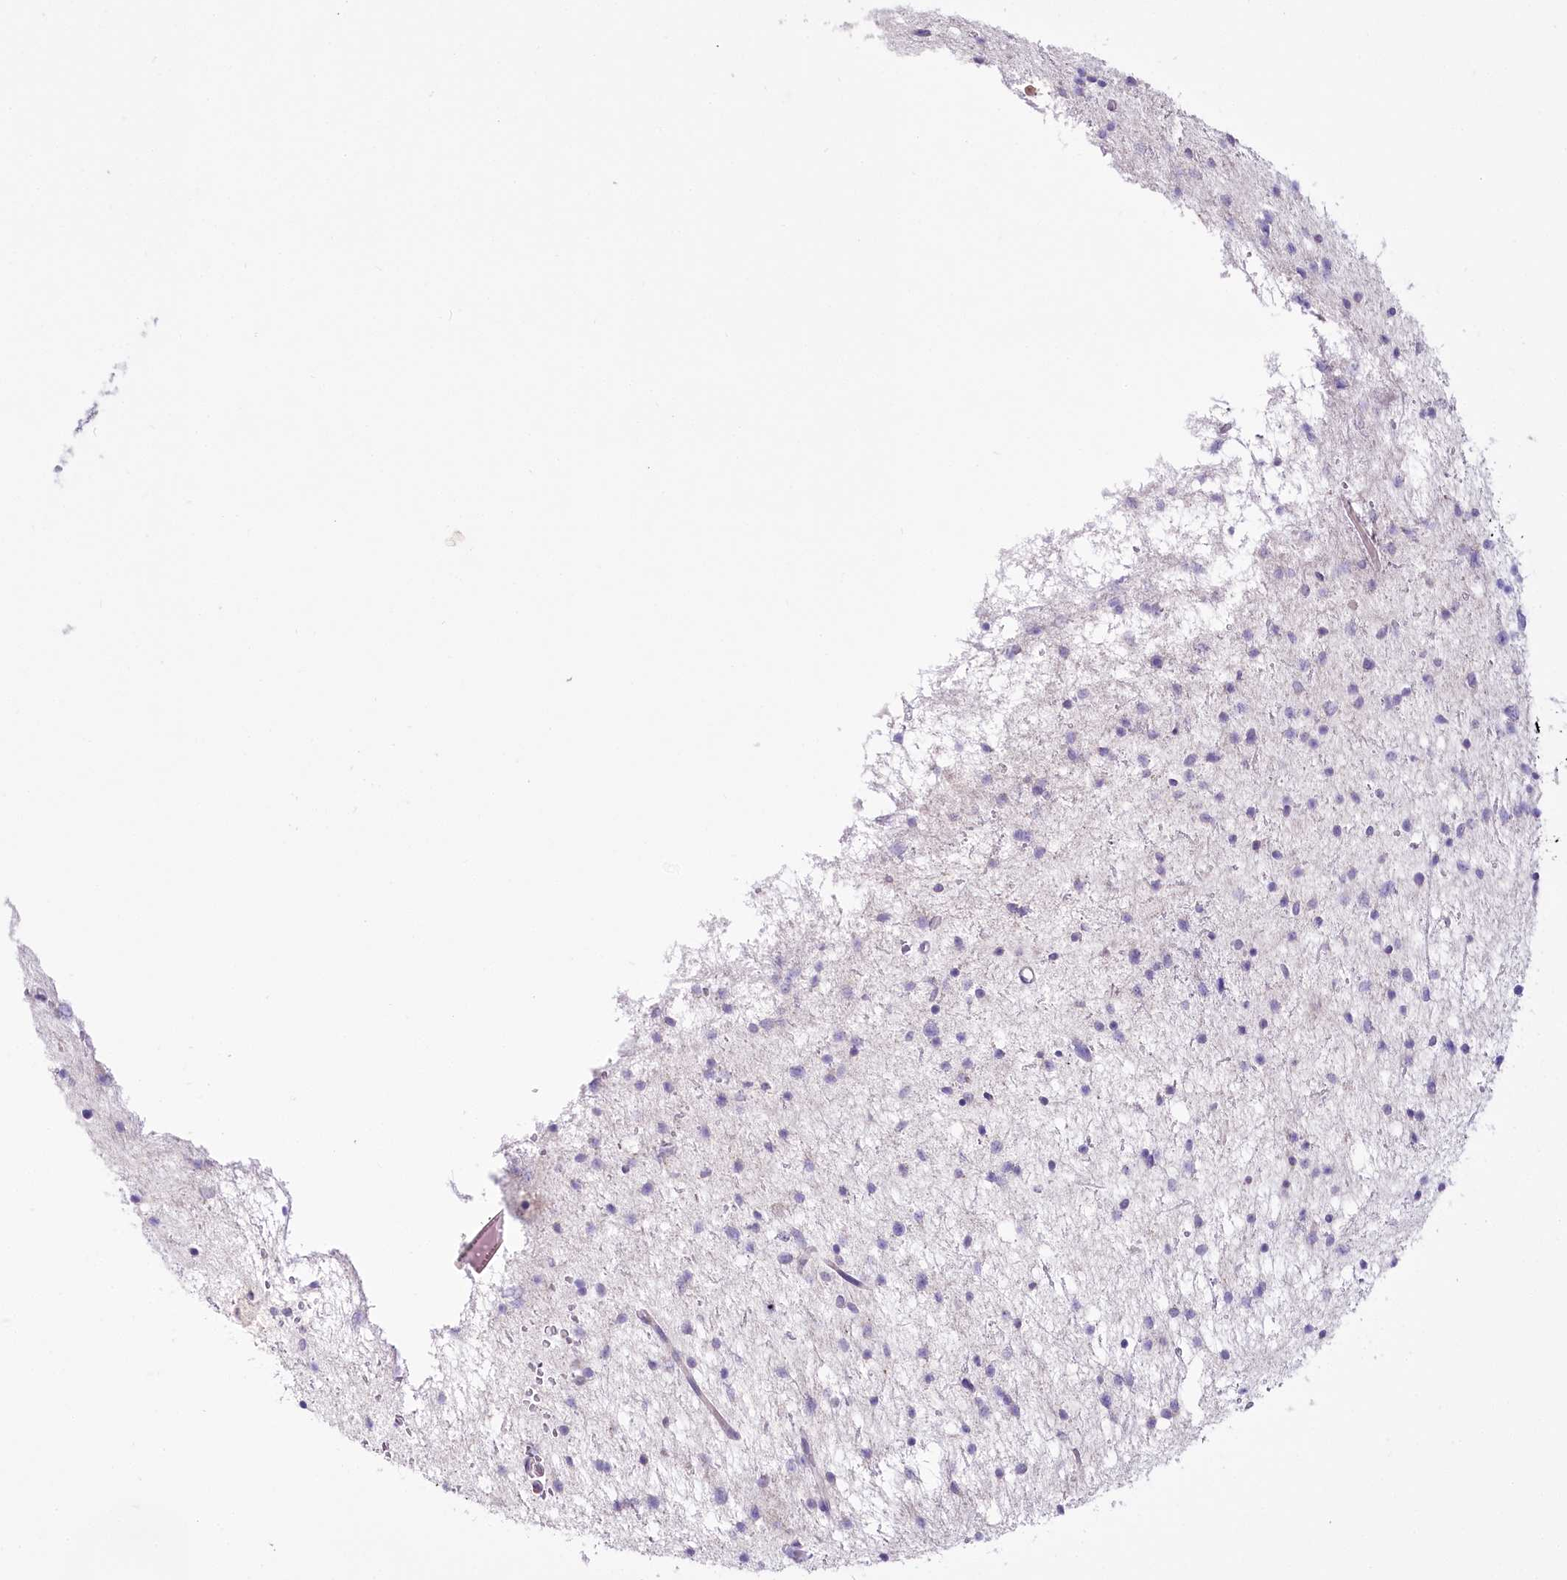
{"staining": {"intensity": "negative", "quantity": "none", "location": "none"}, "tissue": "glioma", "cell_type": "Tumor cells", "image_type": "cancer", "snomed": [{"axis": "morphology", "description": "Glioma, malignant, Low grade"}, {"axis": "topography", "description": "Brain"}], "caption": "Micrograph shows no significant protein expression in tumor cells of glioma.", "gene": "DPYD", "patient": {"sex": "female", "age": 37}}